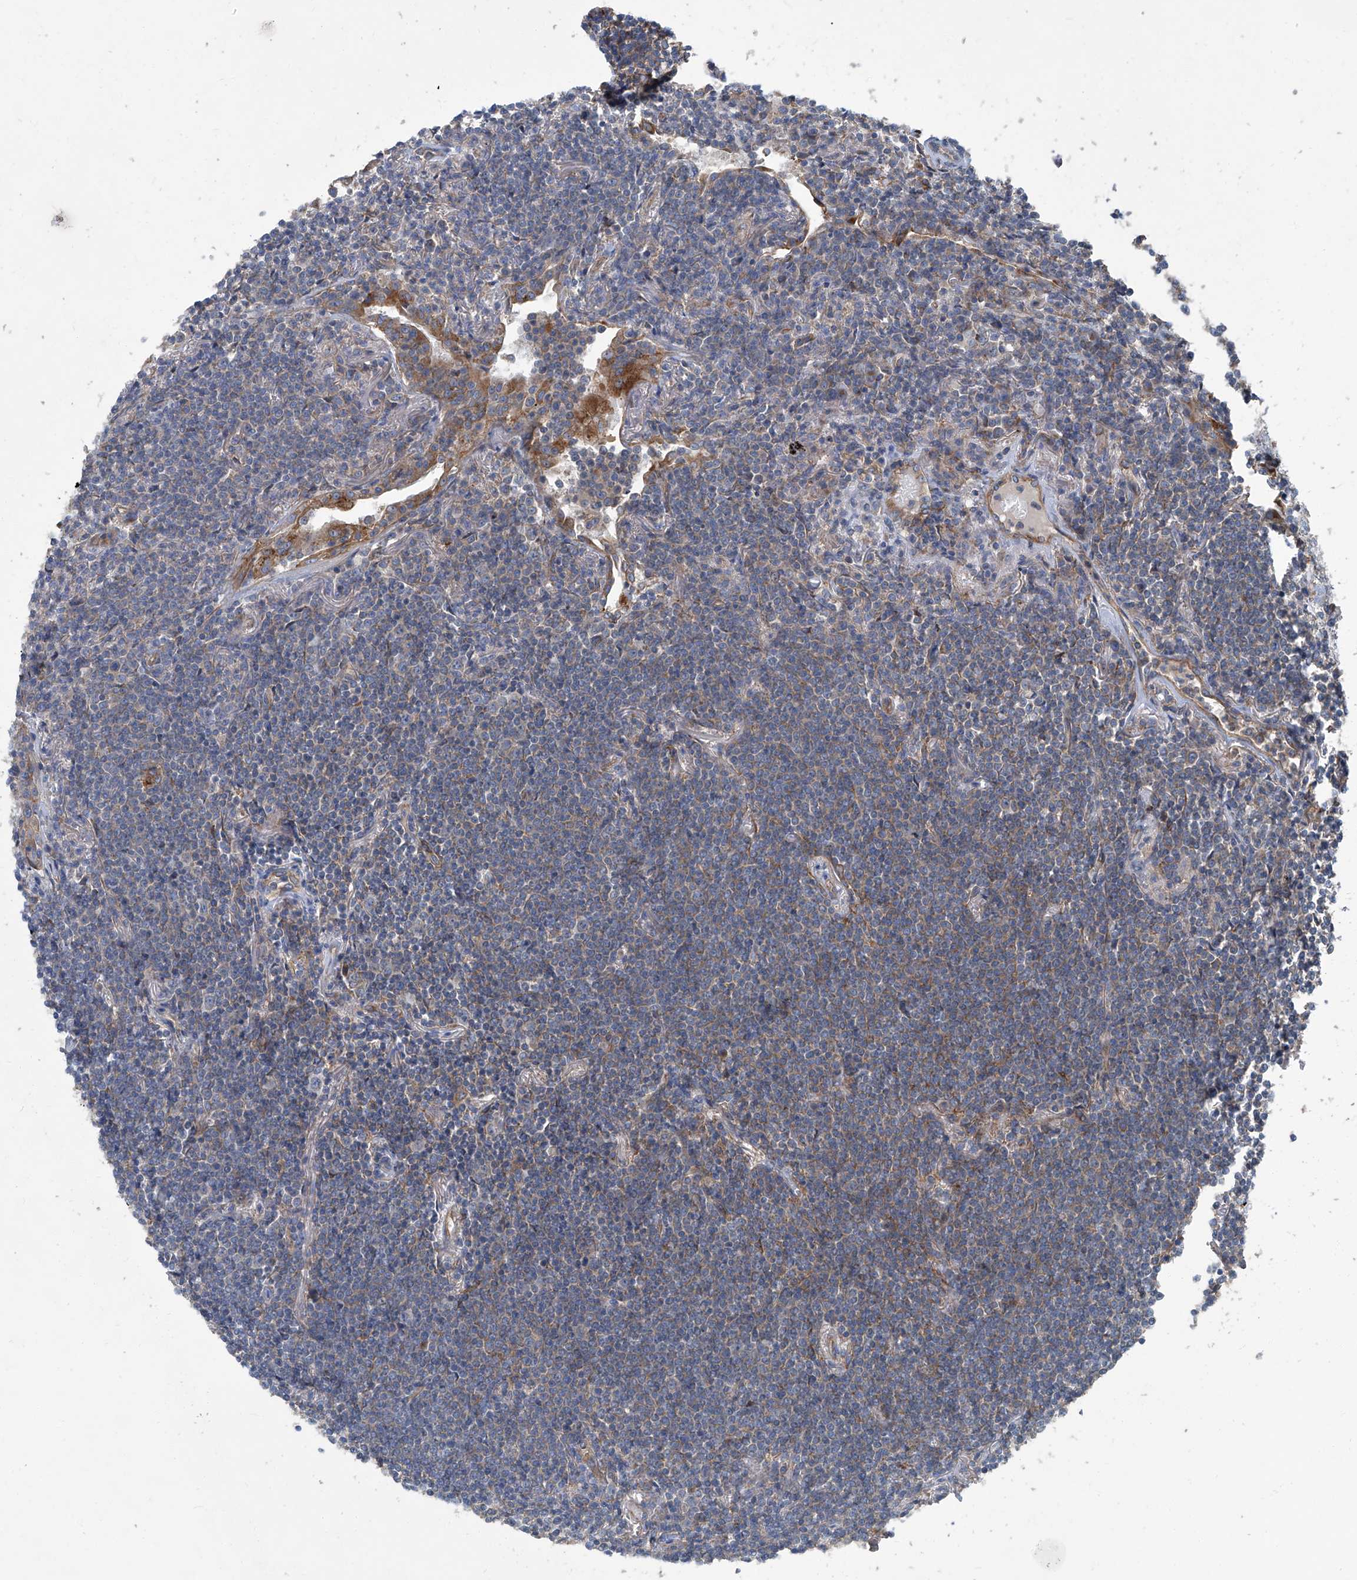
{"staining": {"intensity": "weak", "quantity": "<25%", "location": "cytoplasmic/membranous"}, "tissue": "lymphoma", "cell_type": "Tumor cells", "image_type": "cancer", "snomed": [{"axis": "morphology", "description": "Malignant lymphoma, non-Hodgkin's type, Low grade"}, {"axis": "topography", "description": "Lung"}], "caption": "This is a image of immunohistochemistry (IHC) staining of malignant lymphoma, non-Hodgkin's type (low-grade), which shows no positivity in tumor cells. The staining is performed using DAB (3,3'-diaminobenzidine) brown chromogen with nuclei counter-stained in using hematoxylin.", "gene": "PIGH", "patient": {"sex": "female", "age": 71}}